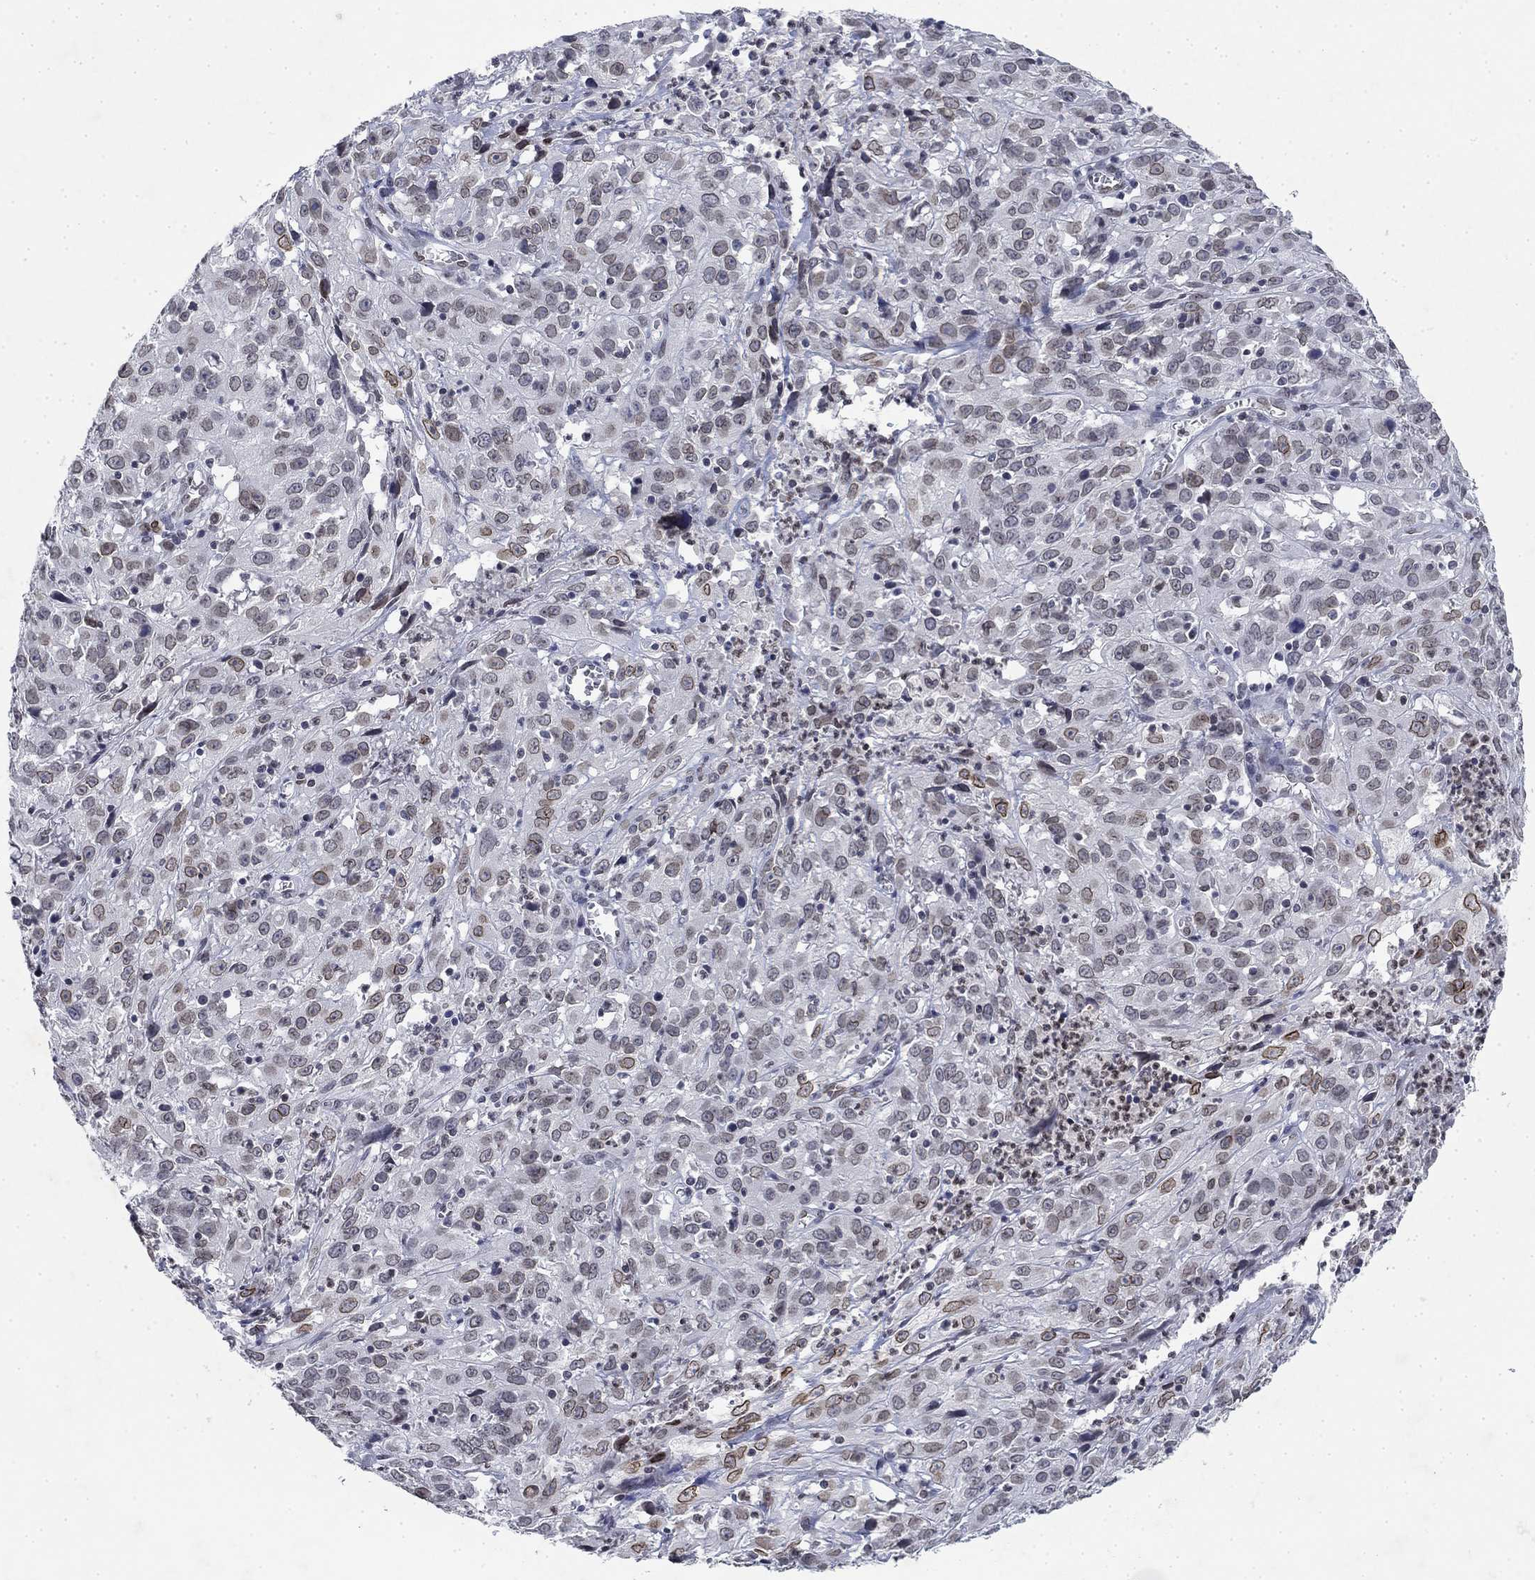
{"staining": {"intensity": "strong", "quantity": "<25%", "location": "cytoplasmic/membranous,nuclear"}, "tissue": "cervical cancer", "cell_type": "Tumor cells", "image_type": "cancer", "snomed": [{"axis": "morphology", "description": "Squamous cell carcinoma, NOS"}, {"axis": "topography", "description": "Cervix"}], "caption": "Cervical cancer tissue demonstrates strong cytoplasmic/membranous and nuclear staining in about <25% of tumor cells, visualized by immunohistochemistry.", "gene": "TOR1AIP1", "patient": {"sex": "female", "age": 32}}